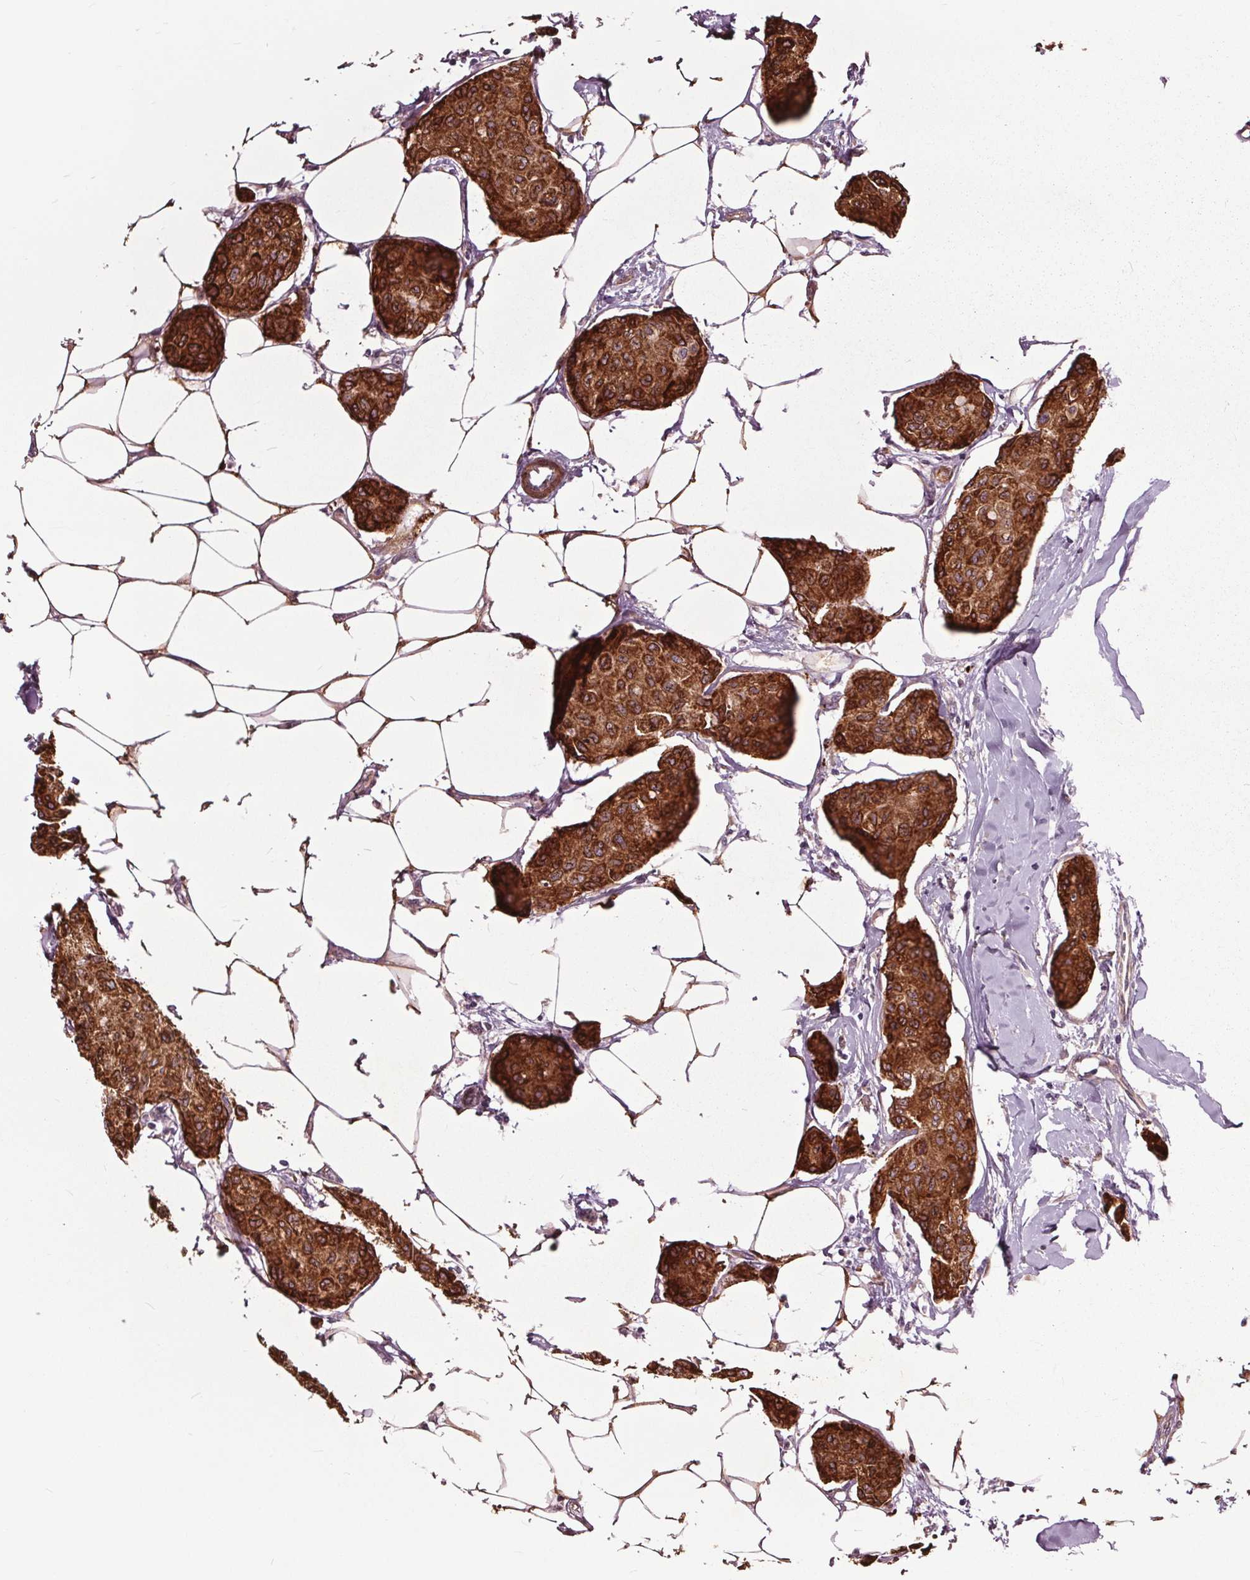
{"staining": {"intensity": "strong", "quantity": ">75%", "location": "cytoplasmic/membranous"}, "tissue": "breast cancer", "cell_type": "Tumor cells", "image_type": "cancer", "snomed": [{"axis": "morphology", "description": "Duct carcinoma"}, {"axis": "topography", "description": "Breast"}], "caption": "Immunohistochemical staining of human breast cancer displays high levels of strong cytoplasmic/membranous protein positivity in approximately >75% of tumor cells. The staining is performed using DAB brown chromogen to label protein expression. The nuclei are counter-stained blue using hematoxylin.", "gene": "HAUS5", "patient": {"sex": "female", "age": 80}}